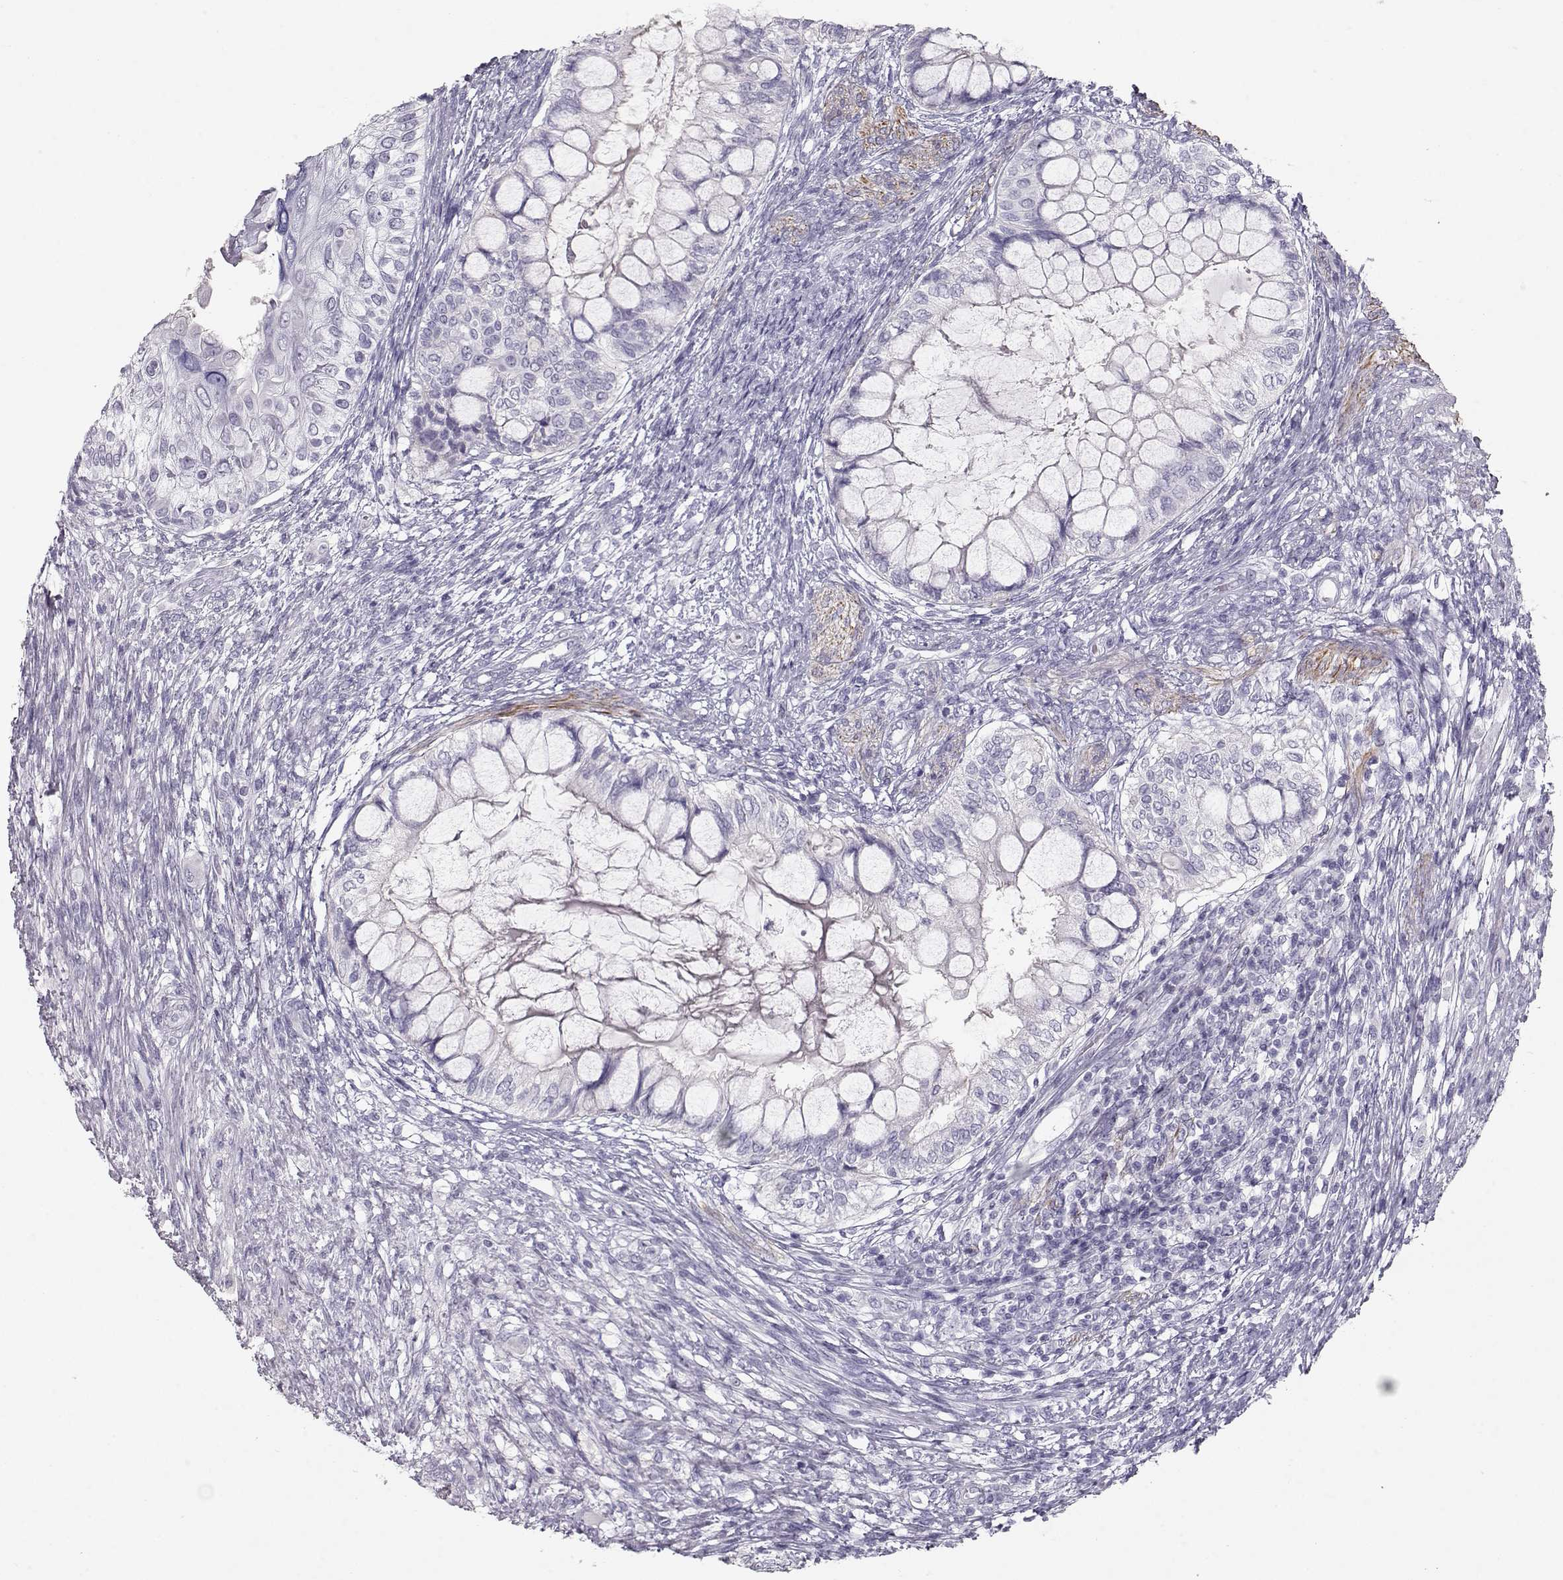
{"staining": {"intensity": "negative", "quantity": "none", "location": "none"}, "tissue": "testis cancer", "cell_type": "Tumor cells", "image_type": "cancer", "snomed": [{"axis": "morphology", "description": "Seminoma, NOS"}, {"axis": "morphology", "description": "Carcinoma, Embryonal, NOS"}, {"axis": "topography", "description": "Testis"}], "caption": "Immunohistochemistry image of neoplastic tissue: human testis cancer stained with DAB exhibits no significant protein positivity in tumor cells. Brightfield microscopy of IHC stained with DAB (brown) and hematoxylin (blue), captured at high magnification.", "gene": "SLITRK3", "patient": {"sex": "male", "age": 41}}